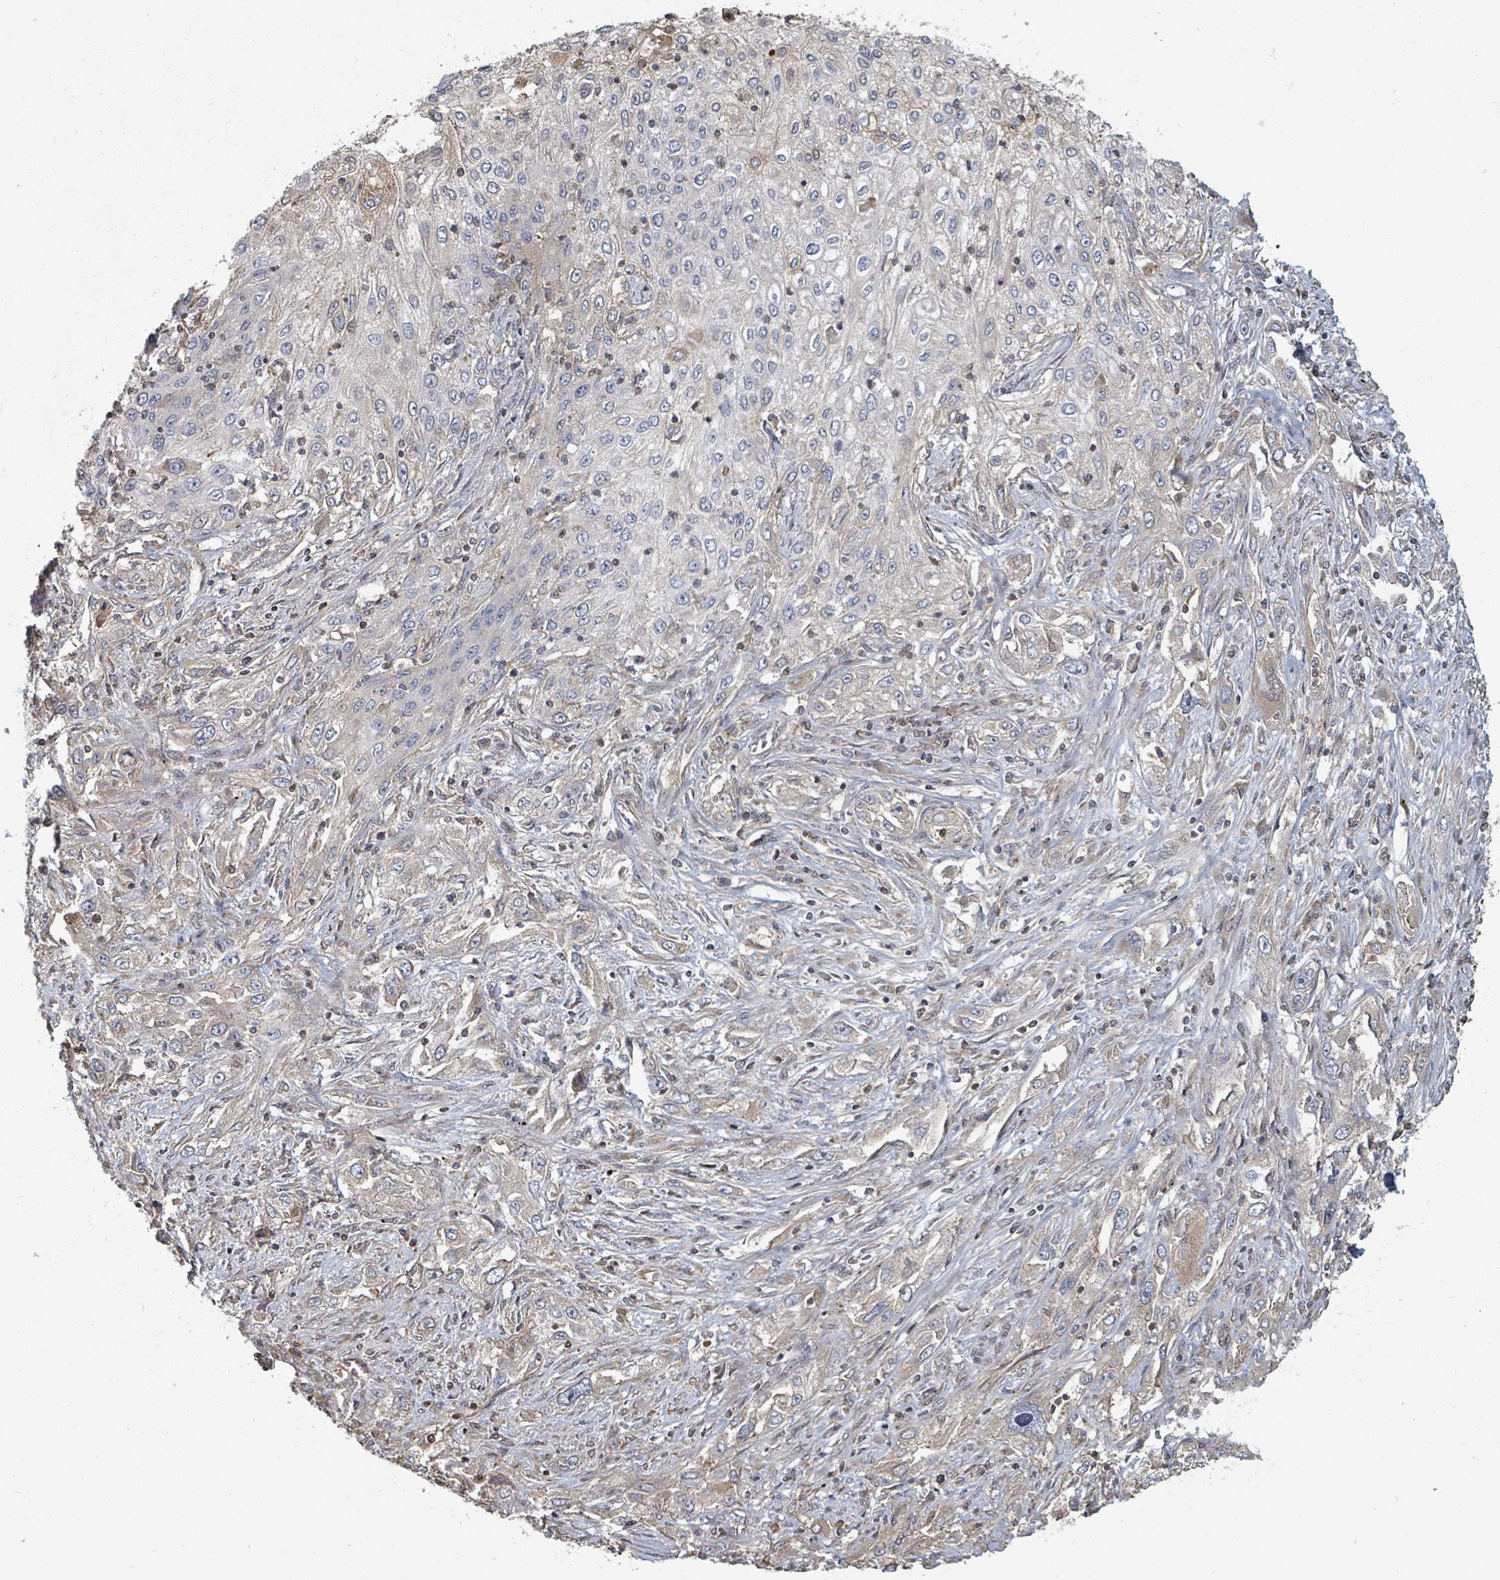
{"staining": {"intensity": "negative", "quantity": "none", "location": "none"}, "tissue": "lung cancer", "cell_type": "Tumor cells", "image_type": "cancer", "snomed": [{"axis": "morphology", "description": "Squamous cell carcinoma, NOS"}, {"axis": "topography", "description": "Lung"}], "caption": "High power microscopy photomicrograph of an immunohistochemistry (IHC) photomicrograph of squamous cell carcinoma (lung), revealing no significant positivity in tumor cells.", "gene": "GABBR1", "patient": {"sex": "female", "age": 69}}